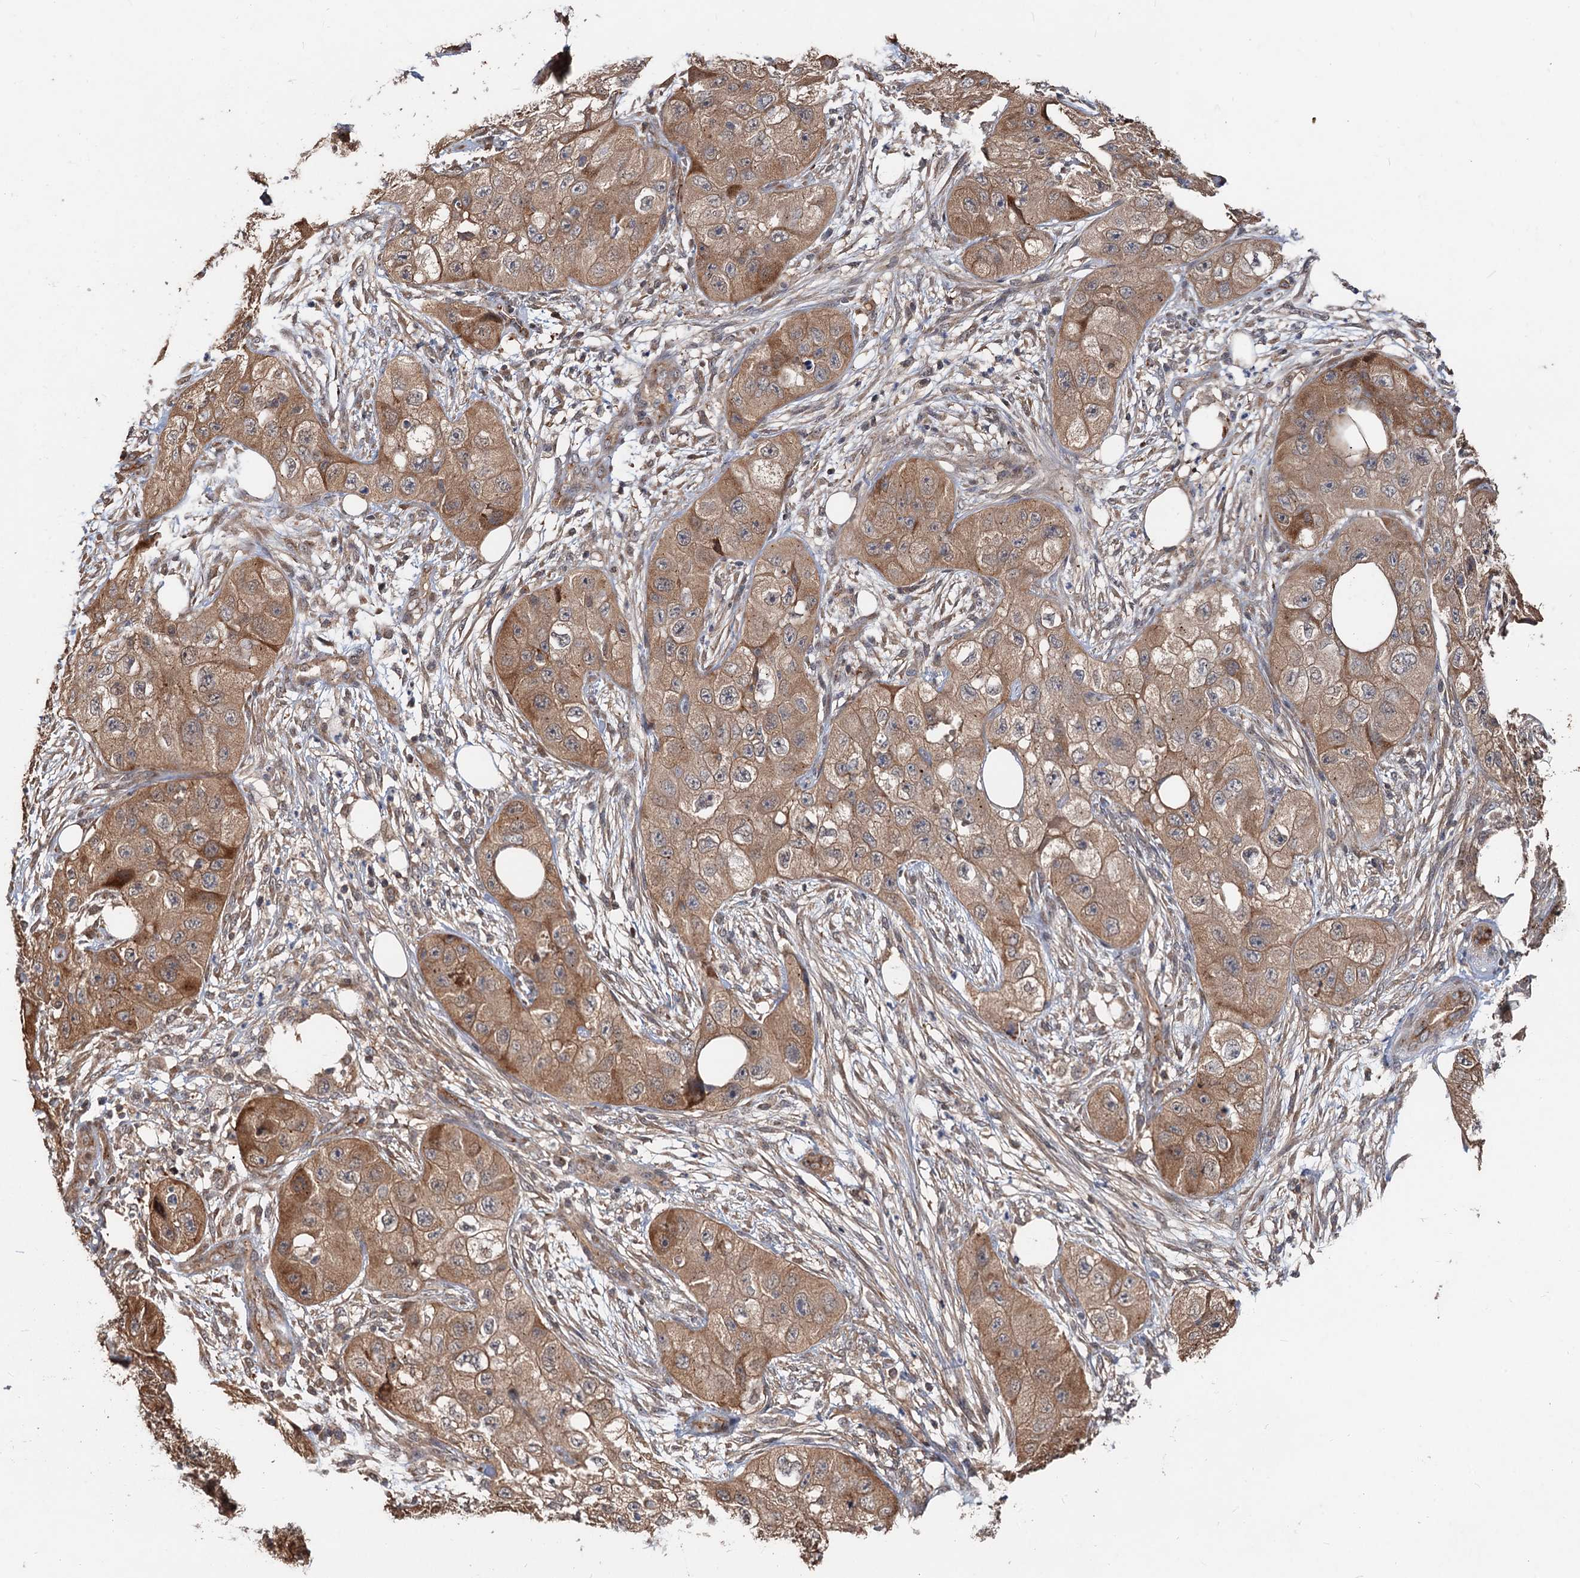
{"staining": {"intensity": "moderate", "quantity": ">75%", "location": "cytoplasmic/membranous"}, "tissue": "skin cancer", "cell_type": "Tumor cells", "image_type": "cancer", "snomed": [{"axis": "morphology", "description": "Squamous cell carcinoma, NOS"}, {"axis": "topography", "description": "Skin"}, {"axis": "topography", "description": "Subcutis"}], "caption": "Immunohistochemistry (IHC) micrograph of skin cancer (squamous cell carcinoma) stained for a protein (brown), which displays medium levels of moderate cytoplasmic/membranous positivity in approximately >75% of tumor cells.", "gene": "DEXI", "patient": {"sex": "male", "age": 73}}